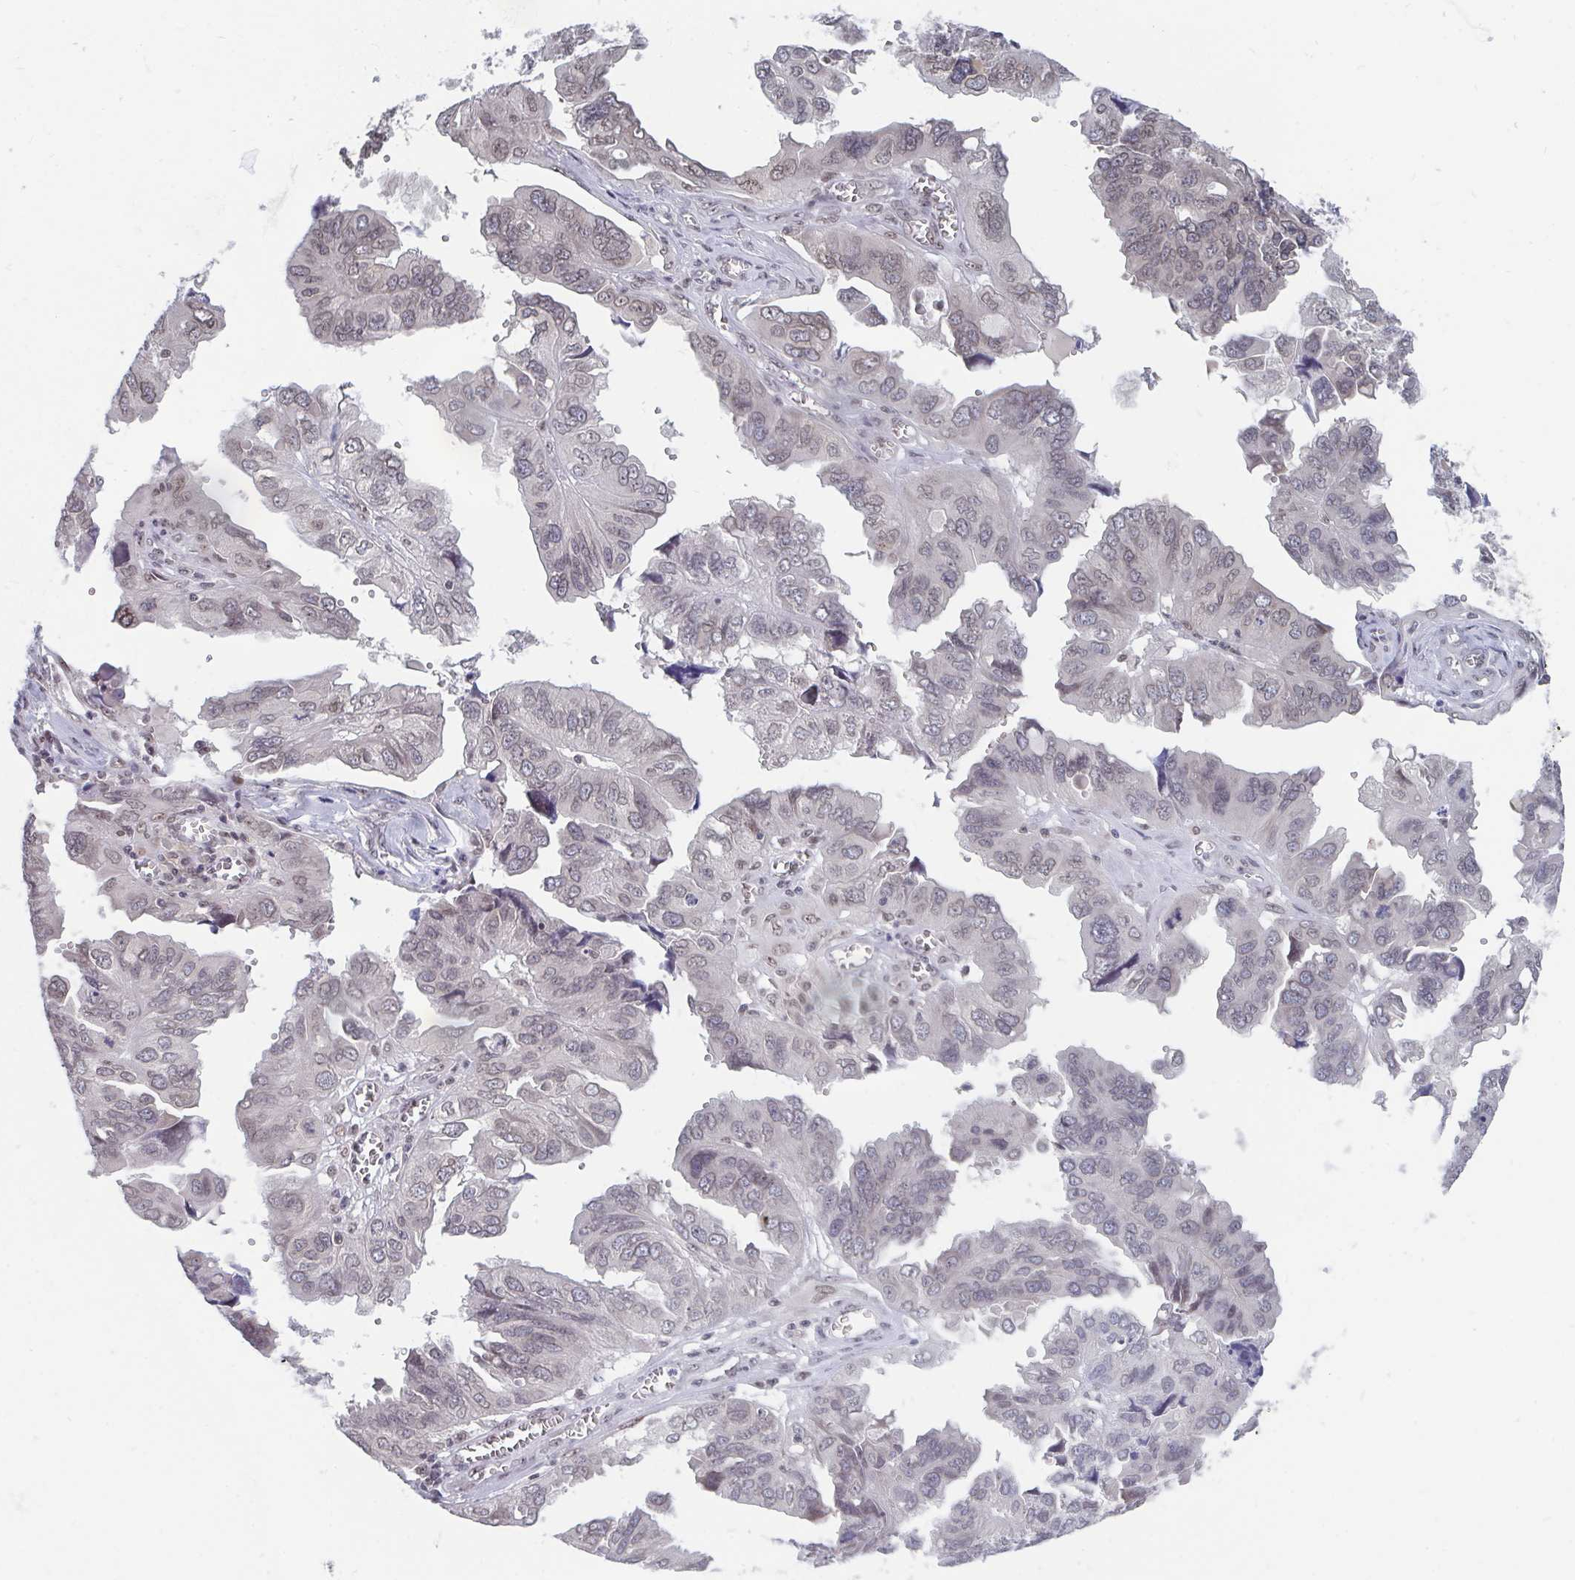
{"staining": {"intensity": "weak", "quantity": "<25%", "location": "cytoplasmic/membranous"}, "tissue": "ovarian cancer", "cell_type": "Tumor cells", "image_type": "cancer", "snomed": [{"axis": "morphology", "description": "Cystadenocarcinoma, serous, NOS"}, {"axis": "topography", "description": "Ovary"}], "caption": "Tumor cells show no significant protein expression in ovarian serous cystadenocarcinoma.", "gene": "TRIP12", "patient": {"sex": "female", "age": 79}}